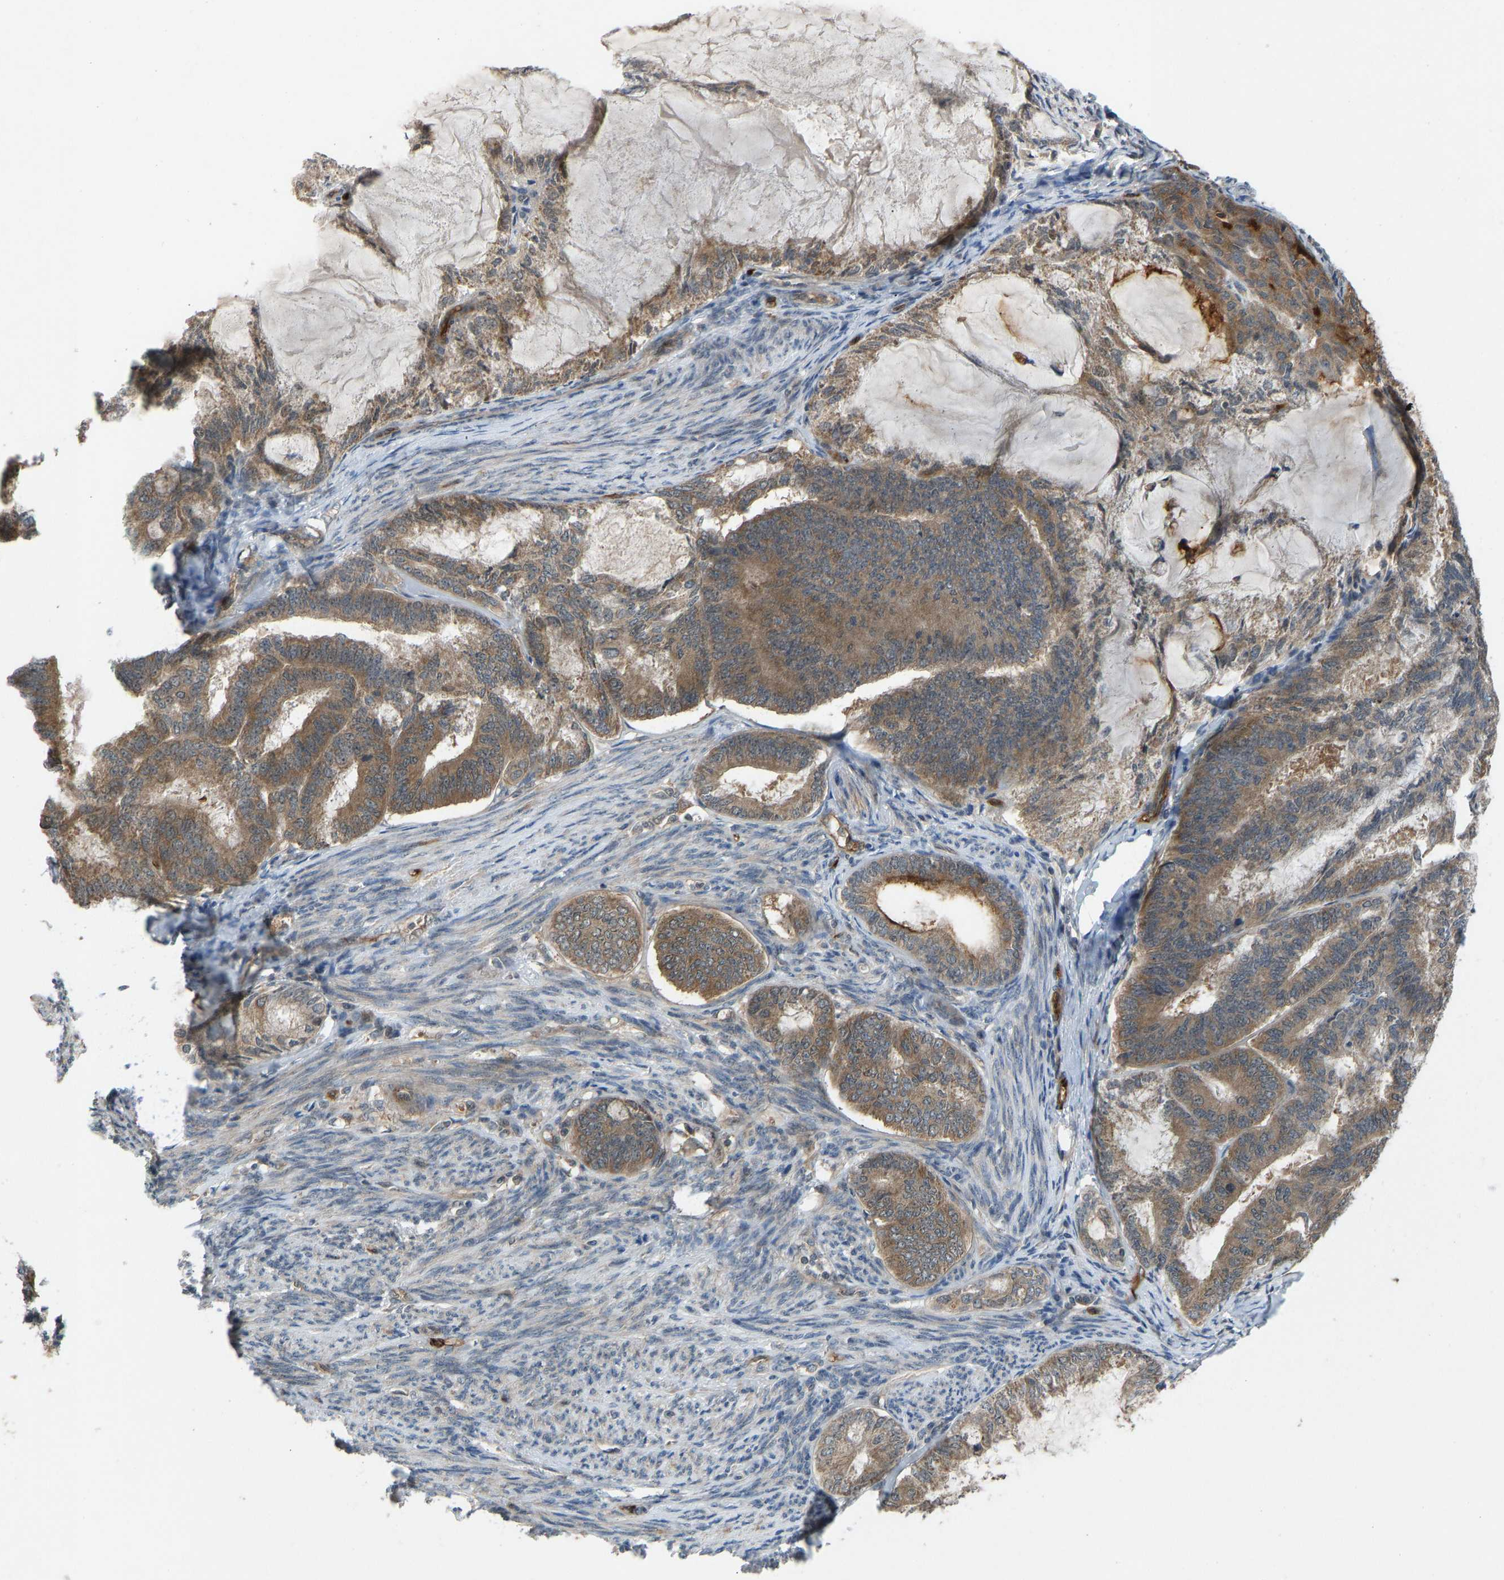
{"staining": {"intensity": "moderate", "quantity": ">75%", "location": "cytoplasmic/membranous"}, "tissue": "endometrial cancer", "cell_type": "Tumor cells", "image_type": "cancer", "snomed": [{"axis": "morphology", "description": "Adenocarcinoma, NOS"}, {"axis": "topography", "description": "Endometrium"}], "caption": "Adenocarcinoma (endometrial) tissue reveals moderate cytoplasmic/membranous expression in about >75% of tumor cells, visualized by immunohistochemistry.", "gene": "CCT8", "patient": {"sex": "female", "age": 86}}